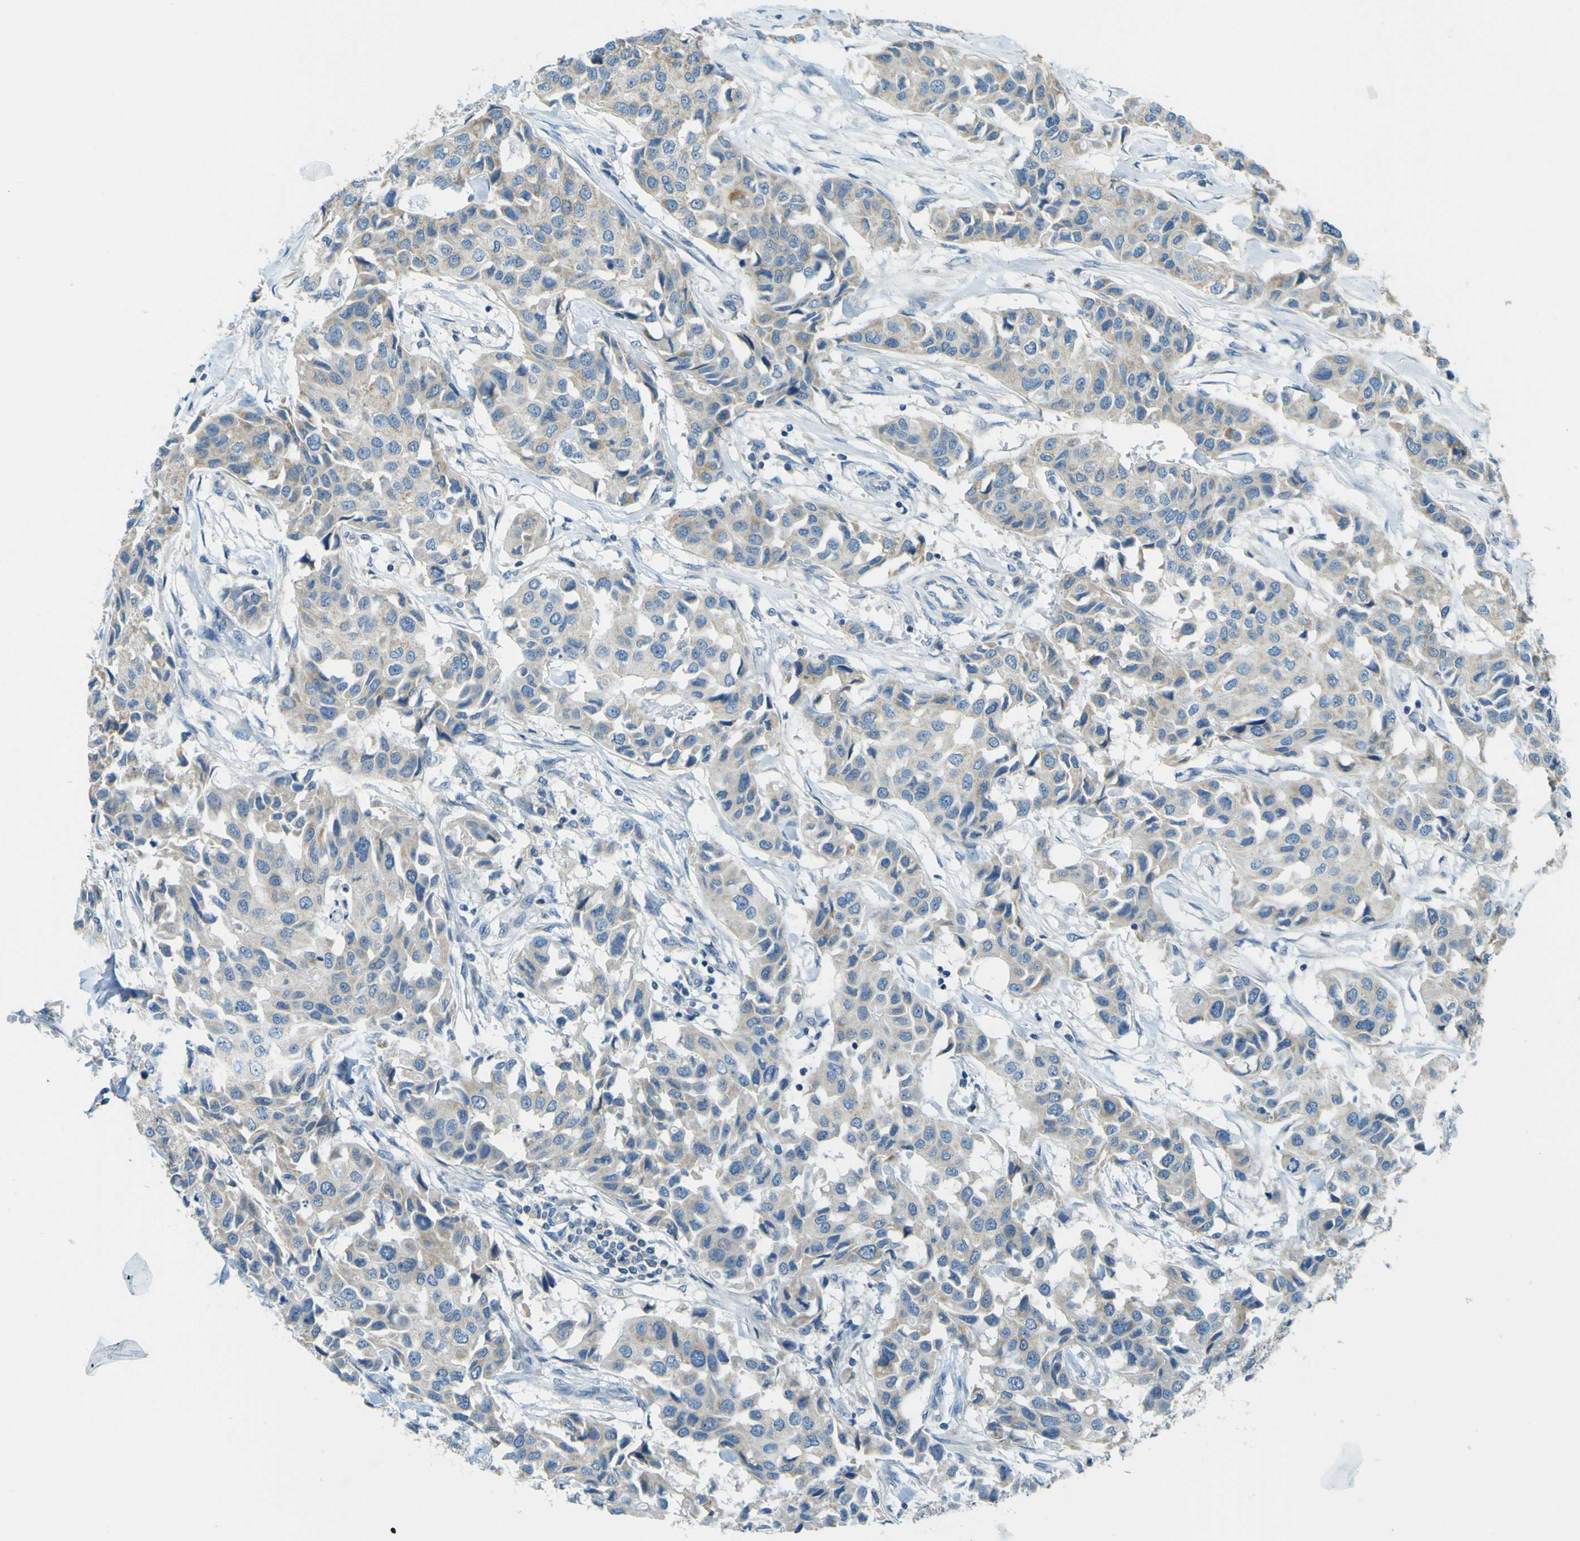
{"staining": {"intensity": "moderate", "quantity": "25%-75%", "location": "cytoplasmic/membranous"}, "tissue": "breast cancer", "cell_type": "Tumor cells", "image_type": "cancer", "snomed": [{"axis": "morphology", "description": "Hyperplasia, NOS"}, {"axis": "topography", "description": "Breast"}], "caption": "The immunohistochemical stain labels moderate cytoplasmic/membranous staining in tumor cells of breast cancer tissue.", "gene": "FKTN", "patient": {"sex": "female", "age": 47}}